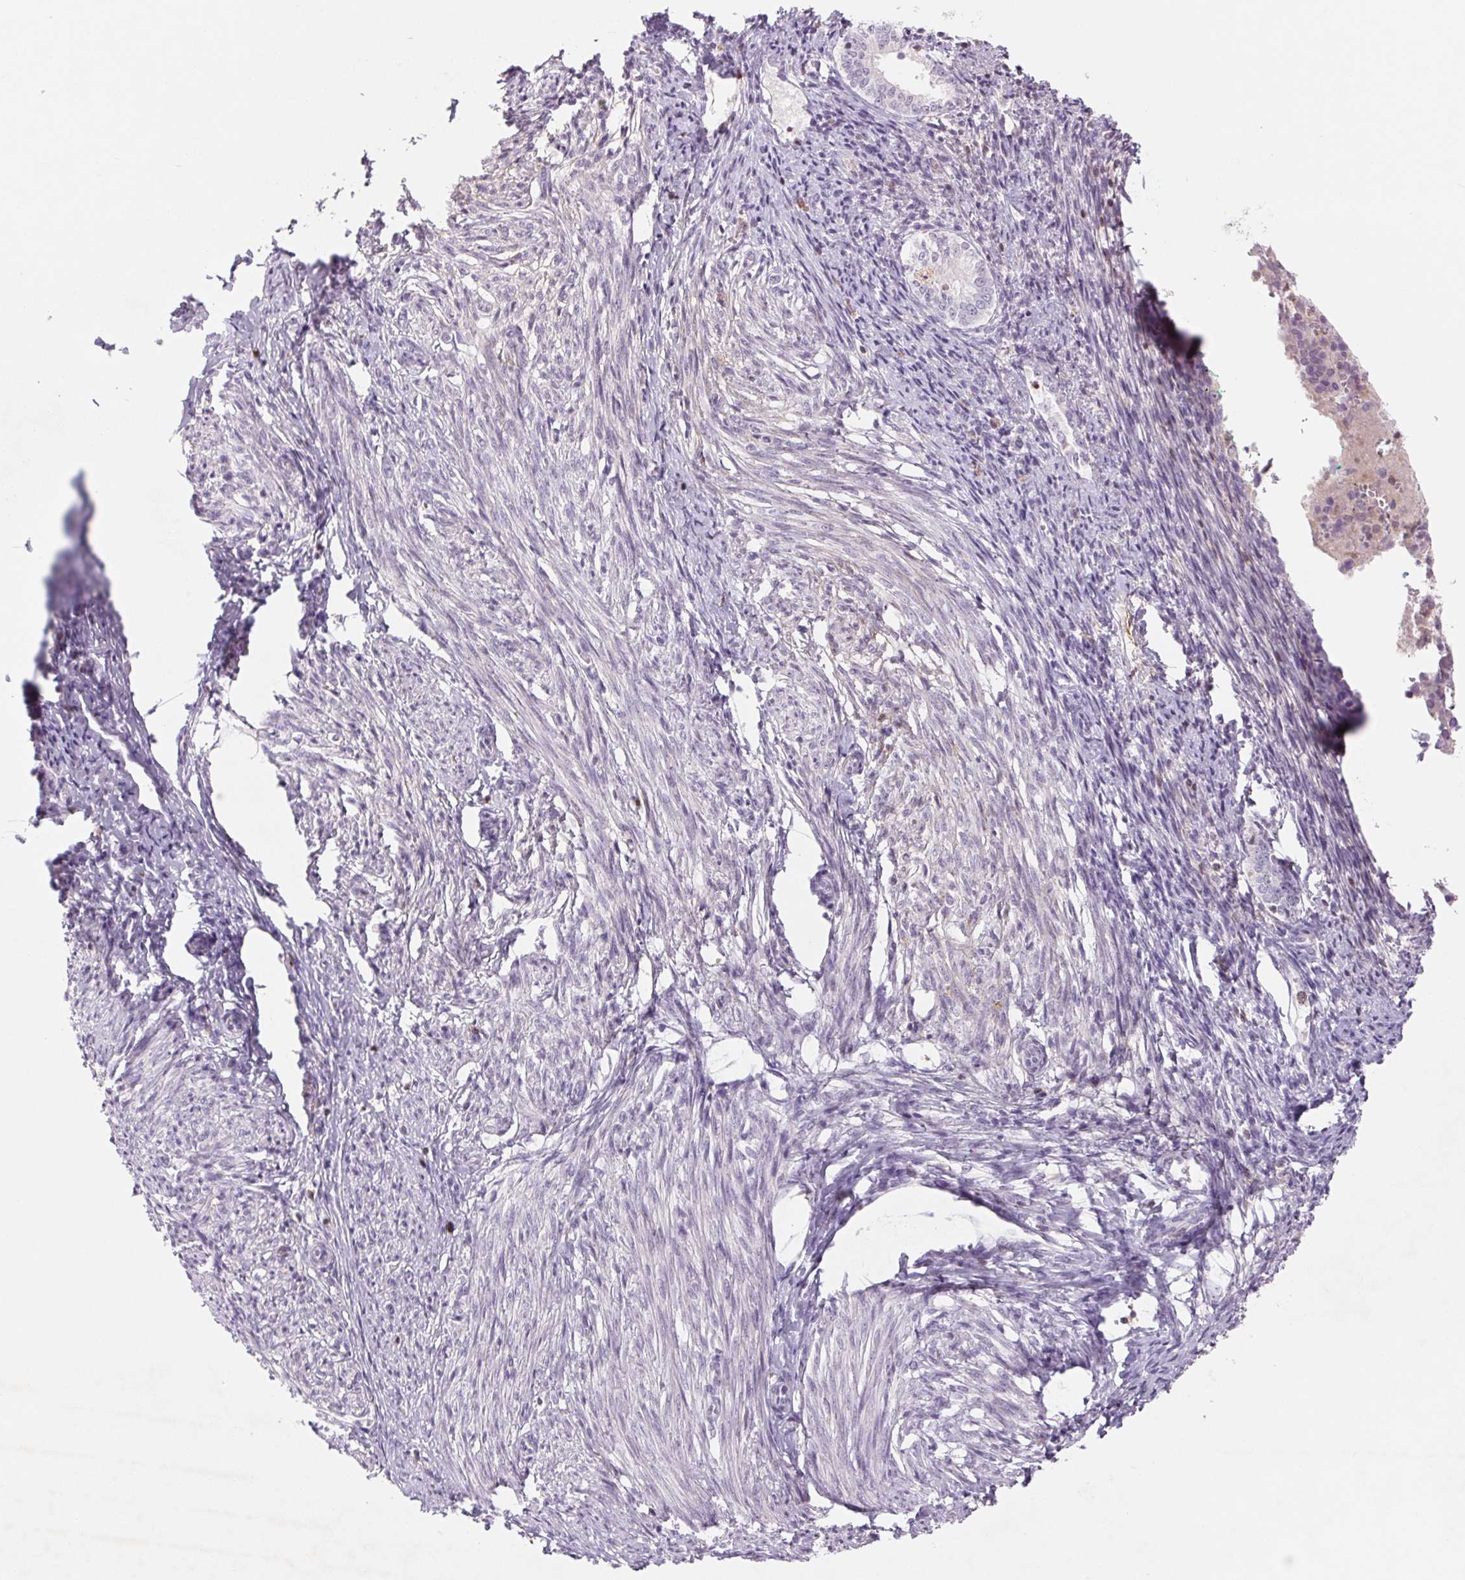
{"staining": {"intensity": "negative", "quantity": "none", "location": "none"}, "tissue": "endometrium", "cell_type": "Cells in endometrial stroma", "image_type": "normal", "snomed": [{"axis": "morphology", "description": "Normal tissue, NOS"}, {"axis": "topography", "description": "Endometrium"}], "caption": "An image of endometrium stained for a protein exhibits no brown staining in cells in endometrial stroma.", "gene": "KIF26A", "patient": {"sex": "female", "age": 50}}